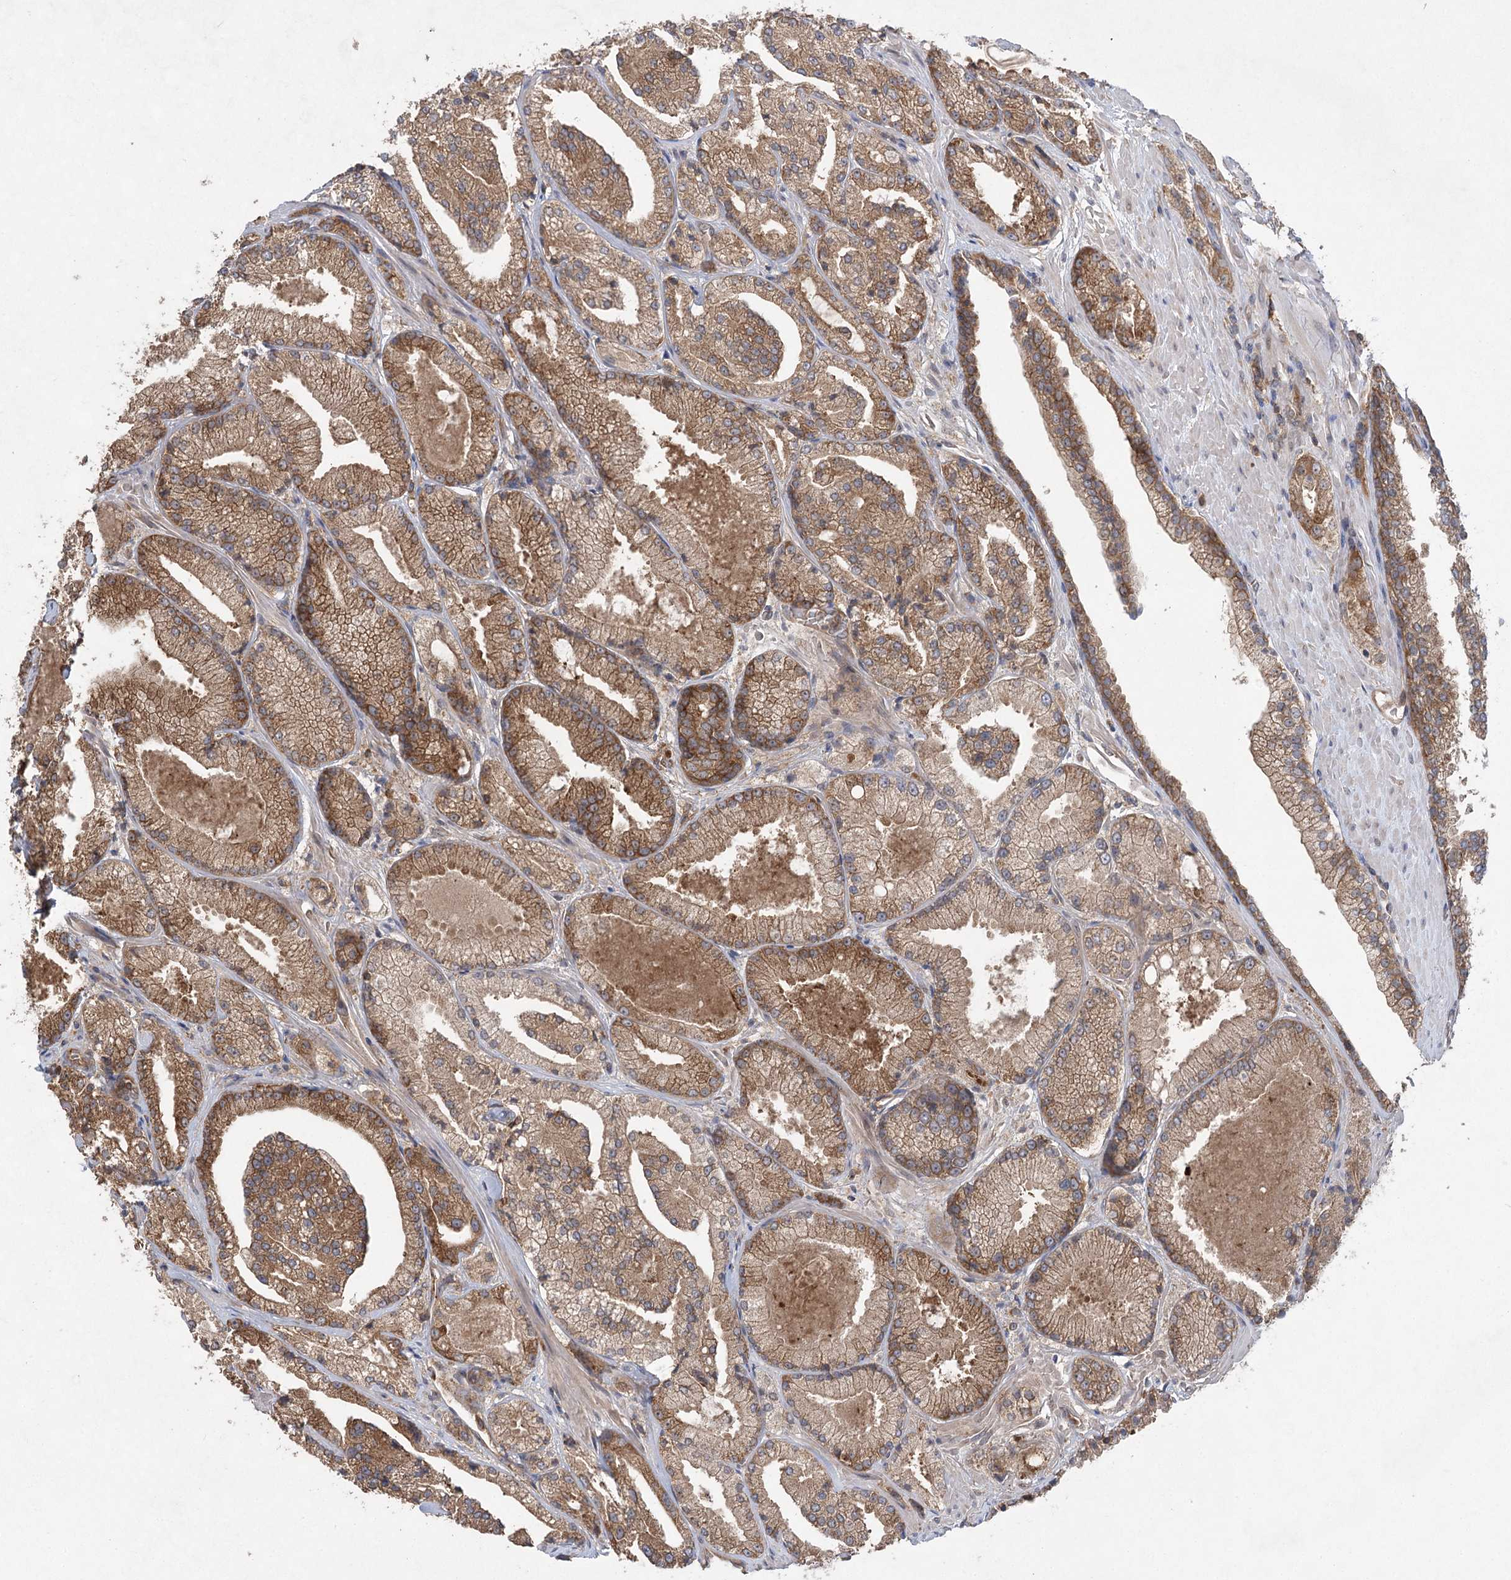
{"staining": {"intensity": "moderate", "quantity": ">75%", "location": "cytoplasmic/membranous"}, "tissue": "prostate cancer", "cell_type": "Tumor cells", "image_type": "cancer", "snomed": [{"axis": "morphology", "description": "Adenocarcinoma, High grade"}, {"axis": "topography", "description": "Prostate"}], "caption": "This image demonstrates immunohistochemistry staining of human high-grade adenocarcinoma (prostate), with medium moderate cytoplasmic/membranous expression in approximately >75% of tumor cells.", "gene": "EIF3A", "patient": {"sex": "male", "age": 73}}